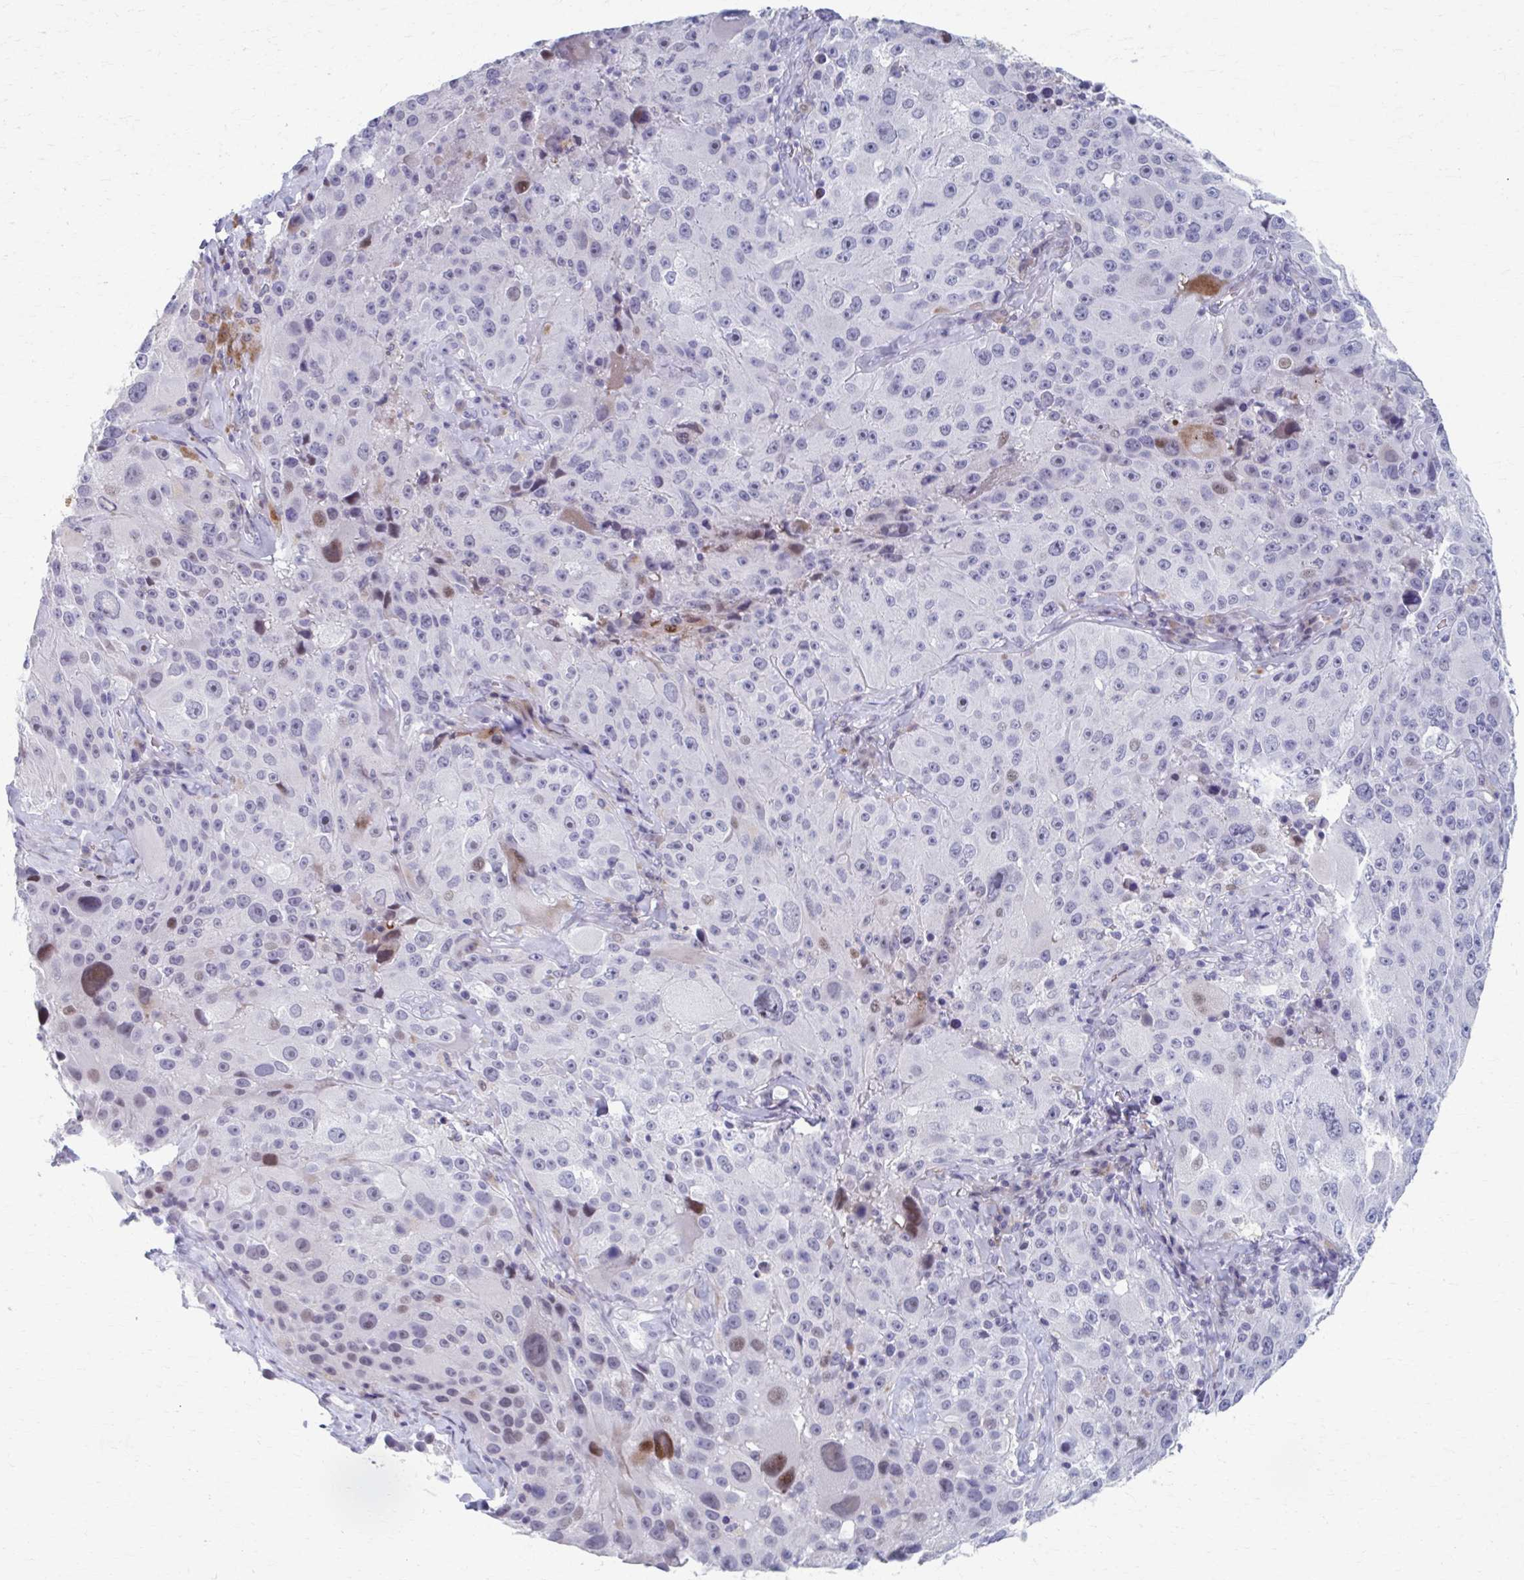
{"staining": {"intensity": "moderate", "quantity": "<25%", "location": "nuclear"}, "tissue": "melanoma", "cell_type": "Tumor cells", "image_type": "cancer", "snomed": [{"axis": "morphology", "description": "Malignant melanoma, Metastatic site"}, {"axis": "topography", "description": "Lymph node"}], "caption": "Malignant melanoma (metastatic site) was stained to show a protein in brown. There is low levels of moderate nuclear positivity in approximately <25% of tumor cells.", "gene": "ABHD16B", "patient": {"sex": "male", "age": 62}}